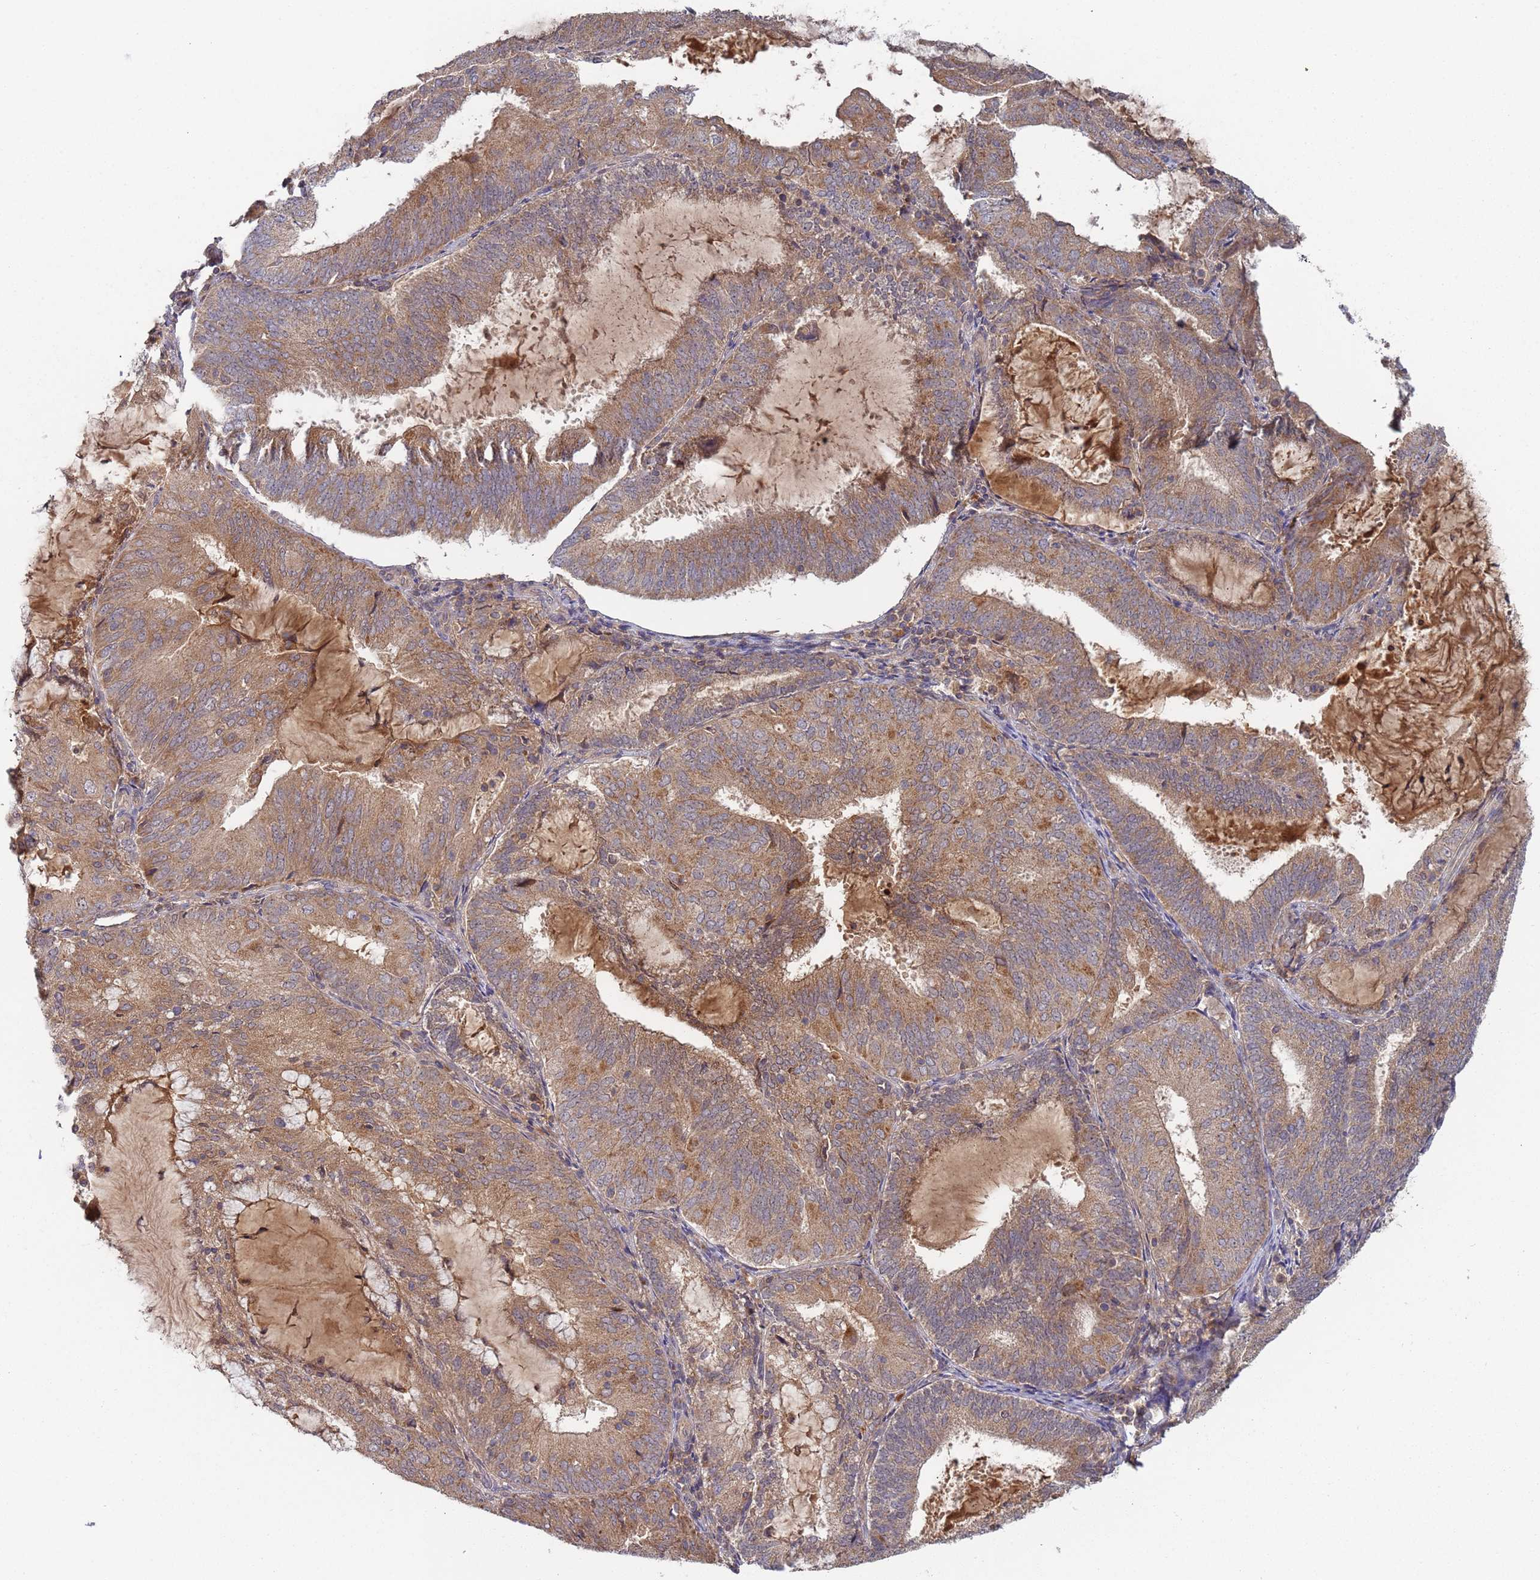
{"staining": {"intensity": "moderate", "quantity": ">75%", "location": "cytoplasmic/membranous"}, "tissue": "endometrial cancer", "cell_type": "Tumor cells", "image_type": "cancer", "snomed": [{"axis": "morphology", "description": "Adenocarcinoma, NOS"}, {"axis": "topography", "description": "Endometrium"}], "caption": "Tumor cells demonstrate medium levels of moderate cytoplasmic/membranous positivity in approximately >75% of cells in endometrial cancer (adenocarcinoma).", "gene": "OR5A2", "patient": {"sex": "female", "age": 81}}